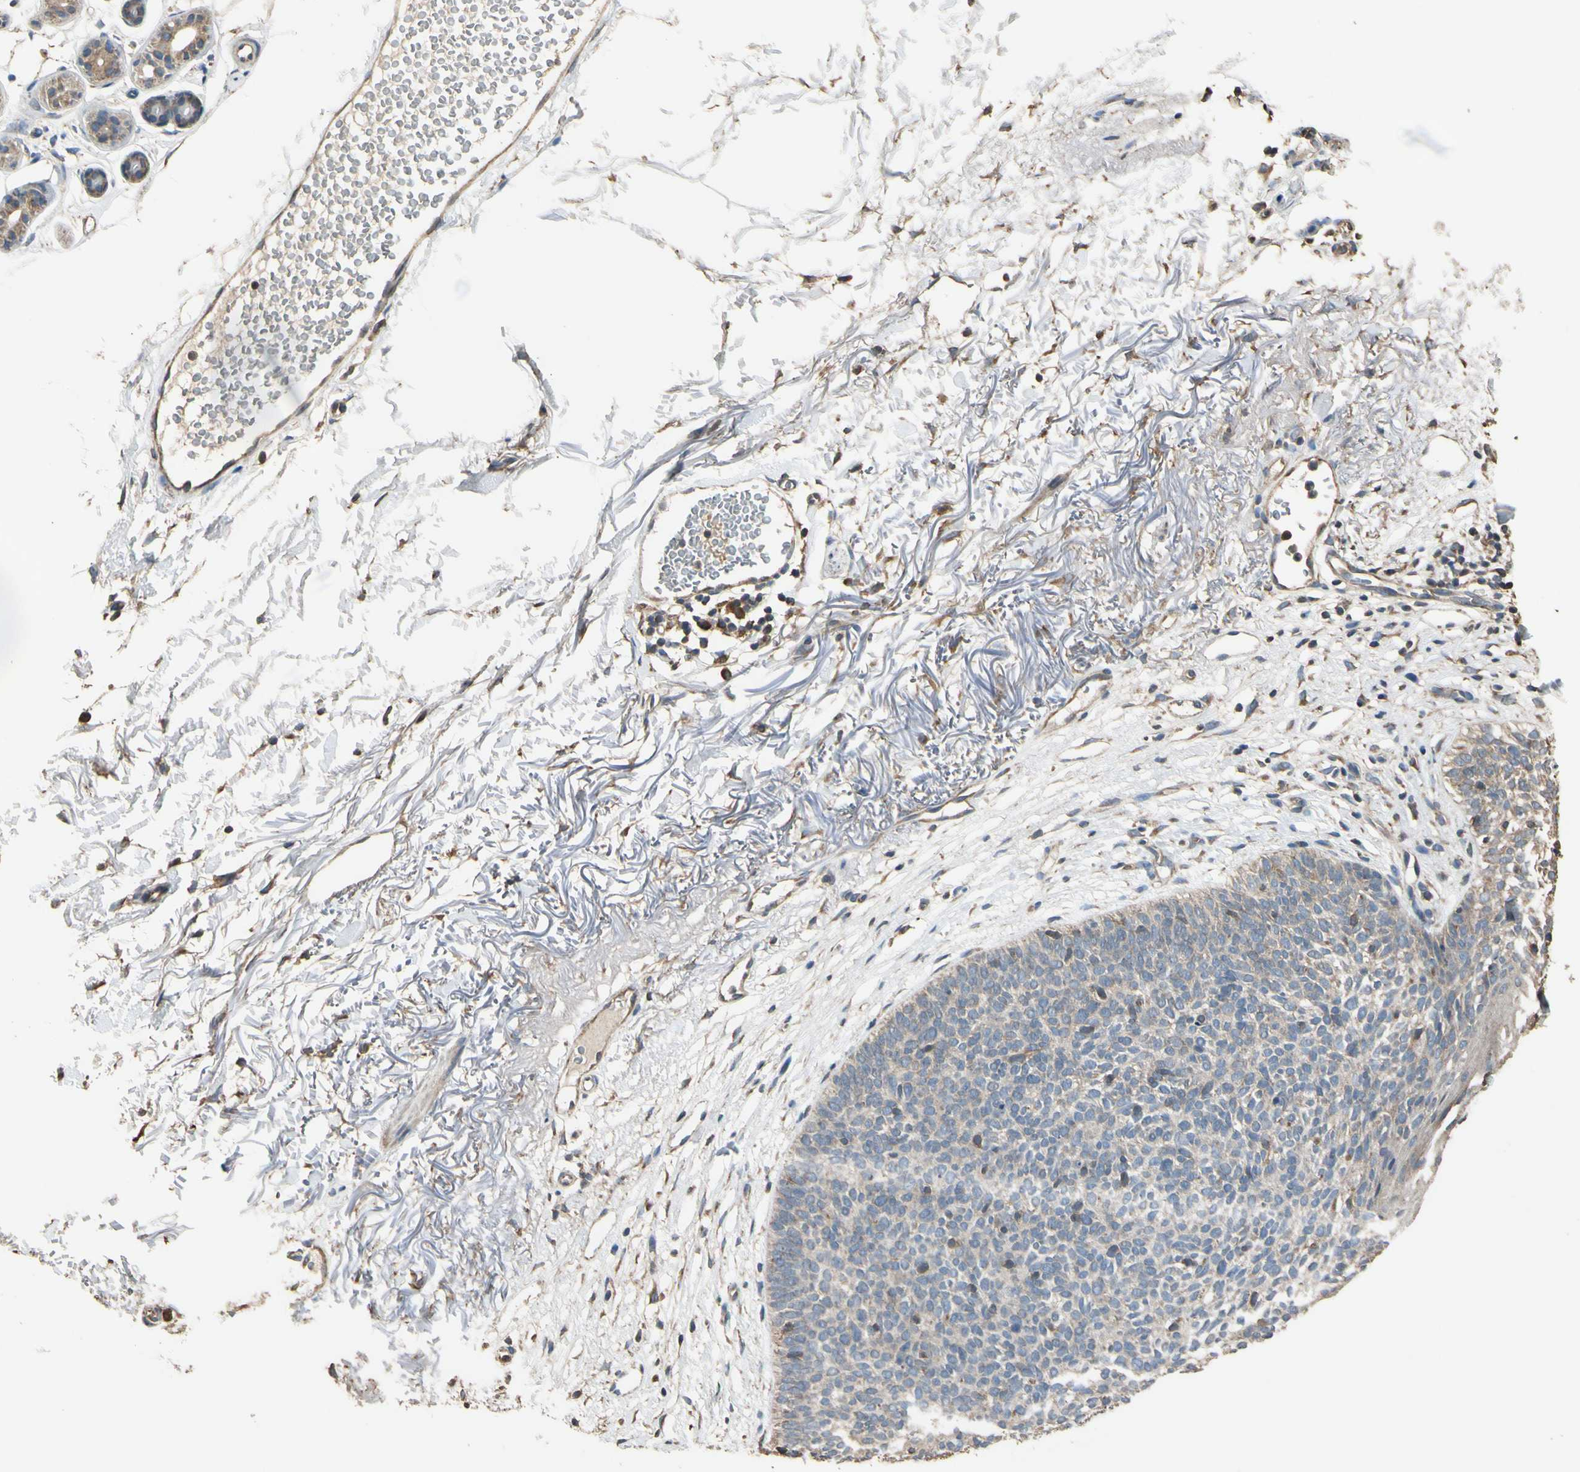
{"staining": {"intensity": "weak", "quantity": "25%-75%", "location": "cytoplasmic/membranous"}, "tissue": "skin cancer", "cell_type": "Tumor cells", "image_type": "cancer", "snomed": [{"axis": "morphology", "description": "Basal cell carcinoma"}, {"axis": "topography", "description": "Skin"}], "caption": "Tumor cells display low levels of weak cytoplasmic/membranous expression in about 25%-75% of cells in skin cancer.", "gene": "STX18", "patient": {"sex": "female", "age": 70}}